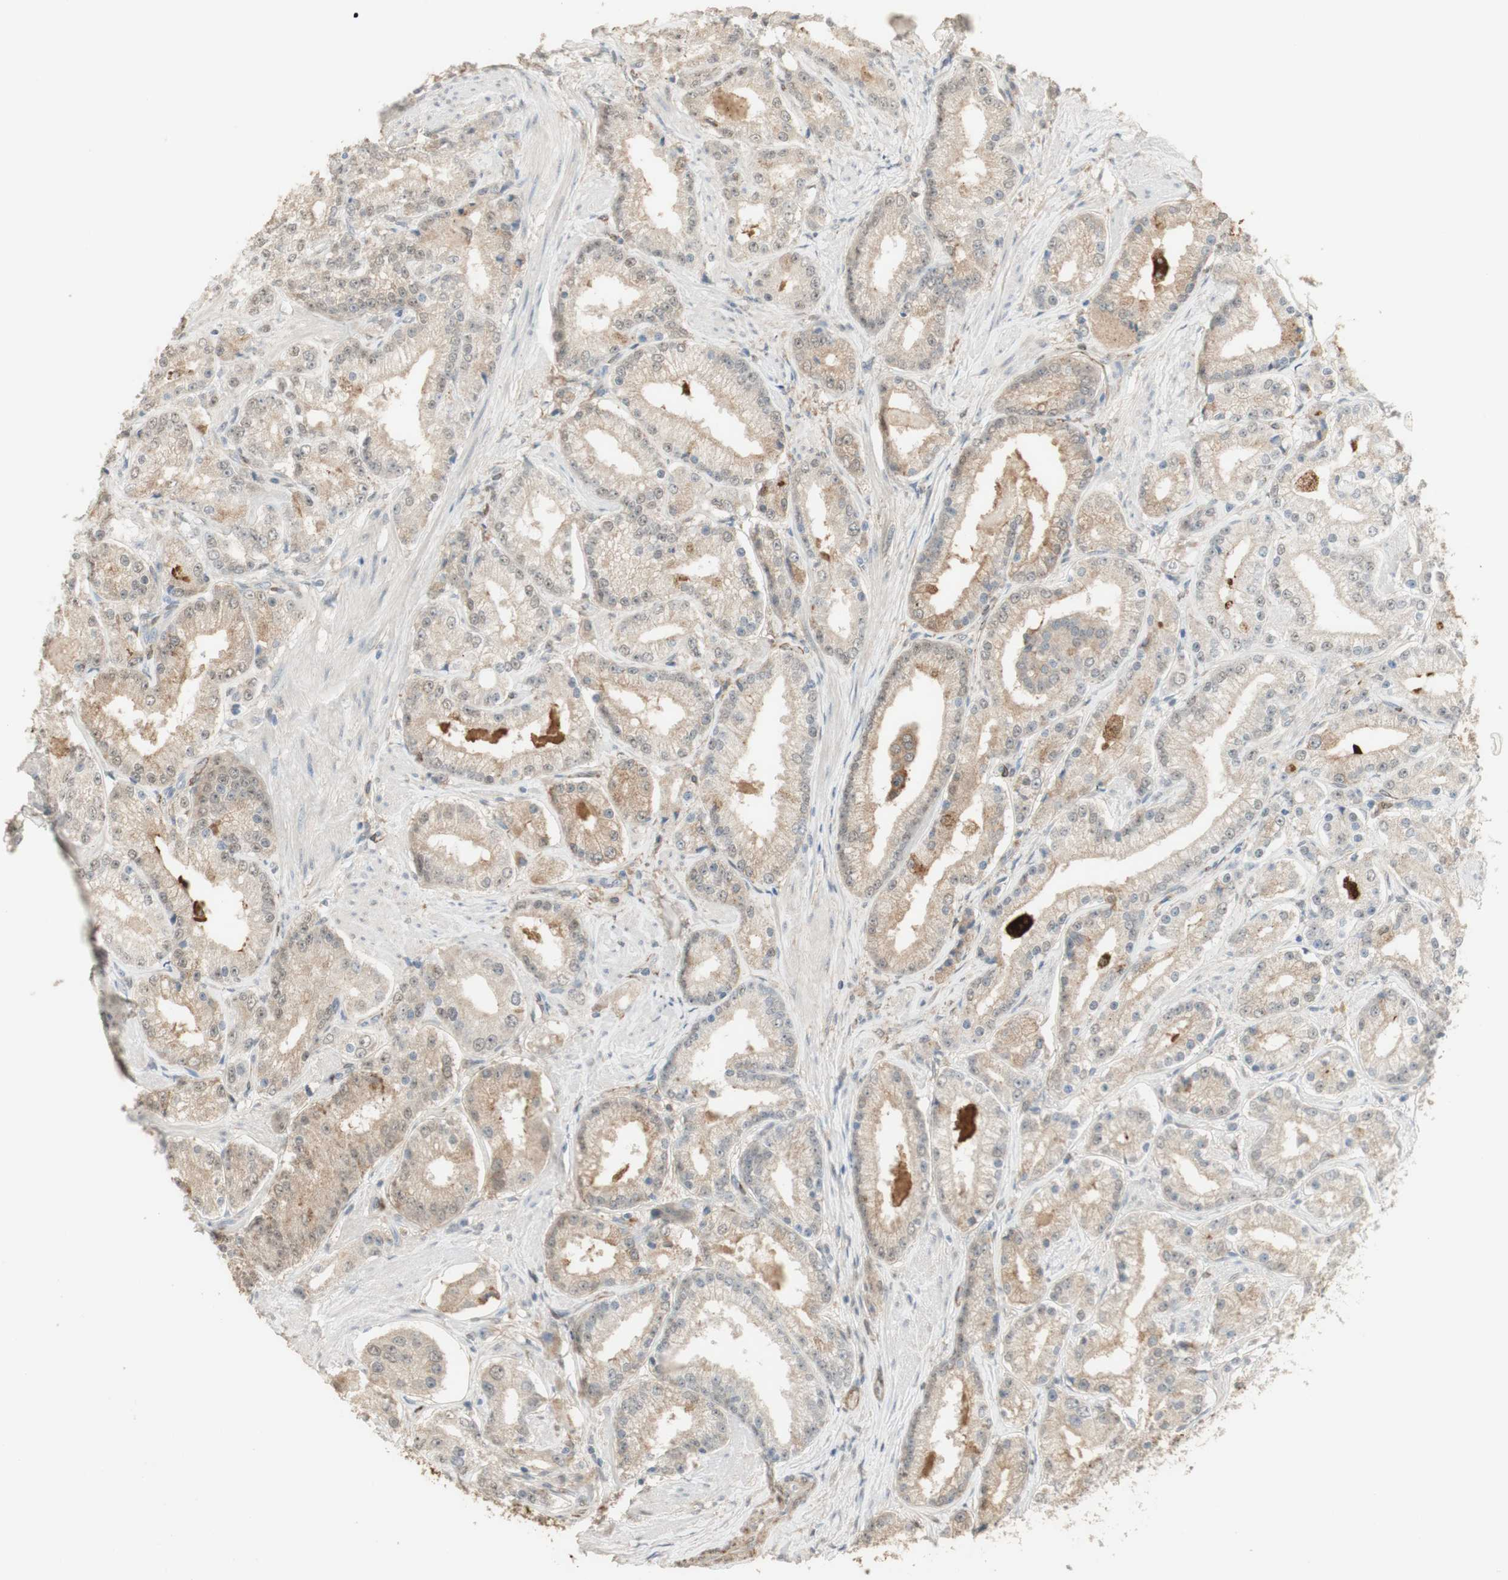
{"staining": {"intensity": "weak", "quantity": ">75%", "location": "cytoplasmic/membranous"}, "tissue": "prostate cancer", "cell_type": "Tumor cells", "image_type": "cancer", "snomed": [{"axis": "morphology", "description": "Adenocarcinoma, Low grade"}, {"axis": "topography", "description": "Prostate"}], "caption": "This image shows low-grade adenocarcinoma (prostate) stained with immunohistochemistry (IHC) to label a protein in brown. The cytoplasmic/membranous of tumor cells show weak positivity for the protein. Nuclei are counter-stained blue.", "gene": "MUC3A", "patient": {"sex": "male", "age": 63}}